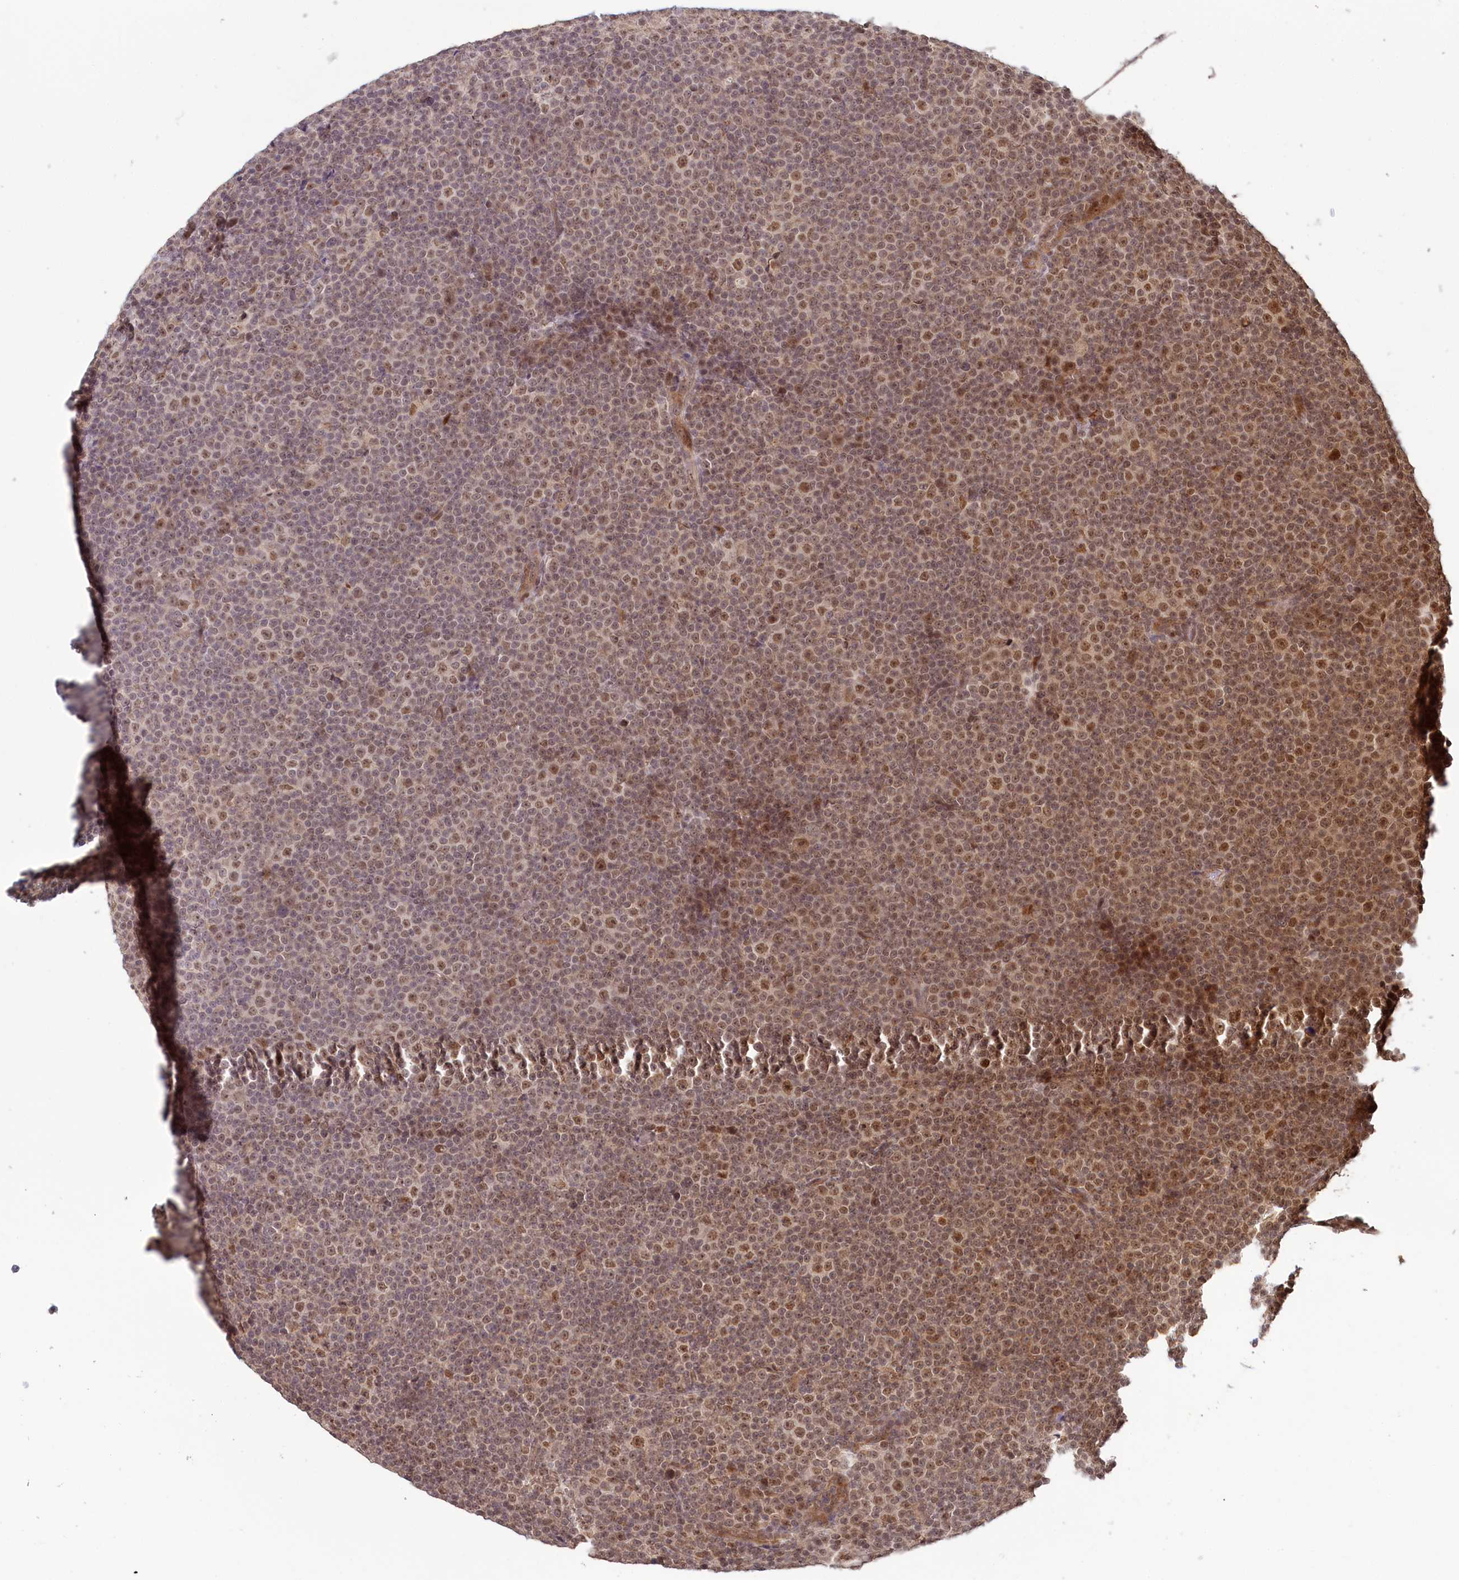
{"staining": {"intensity": "moderate", "quantity": ">75%", "location": "nuclear"}, "tissue": "lymphoma", "cell_type": "Tumor cells", "image_type": "cancer", "snomed": [{"axis": "morphology", "description": "Malignant lymphoma, non-Hodgkin's type, Low grade"}, {"axis": "topography", "description": "Lymph node"}], "caption": "Protein staining displays moderate nuclear expression in about >75% of tumor cells in malignant lymphoma, non-Hodgkin's type (low-grade). (DAB IHC, brown staining for protein, blue staining for nuclei).", "gene": "WAPL", "patient": {"sex": "female", "age": 67}}